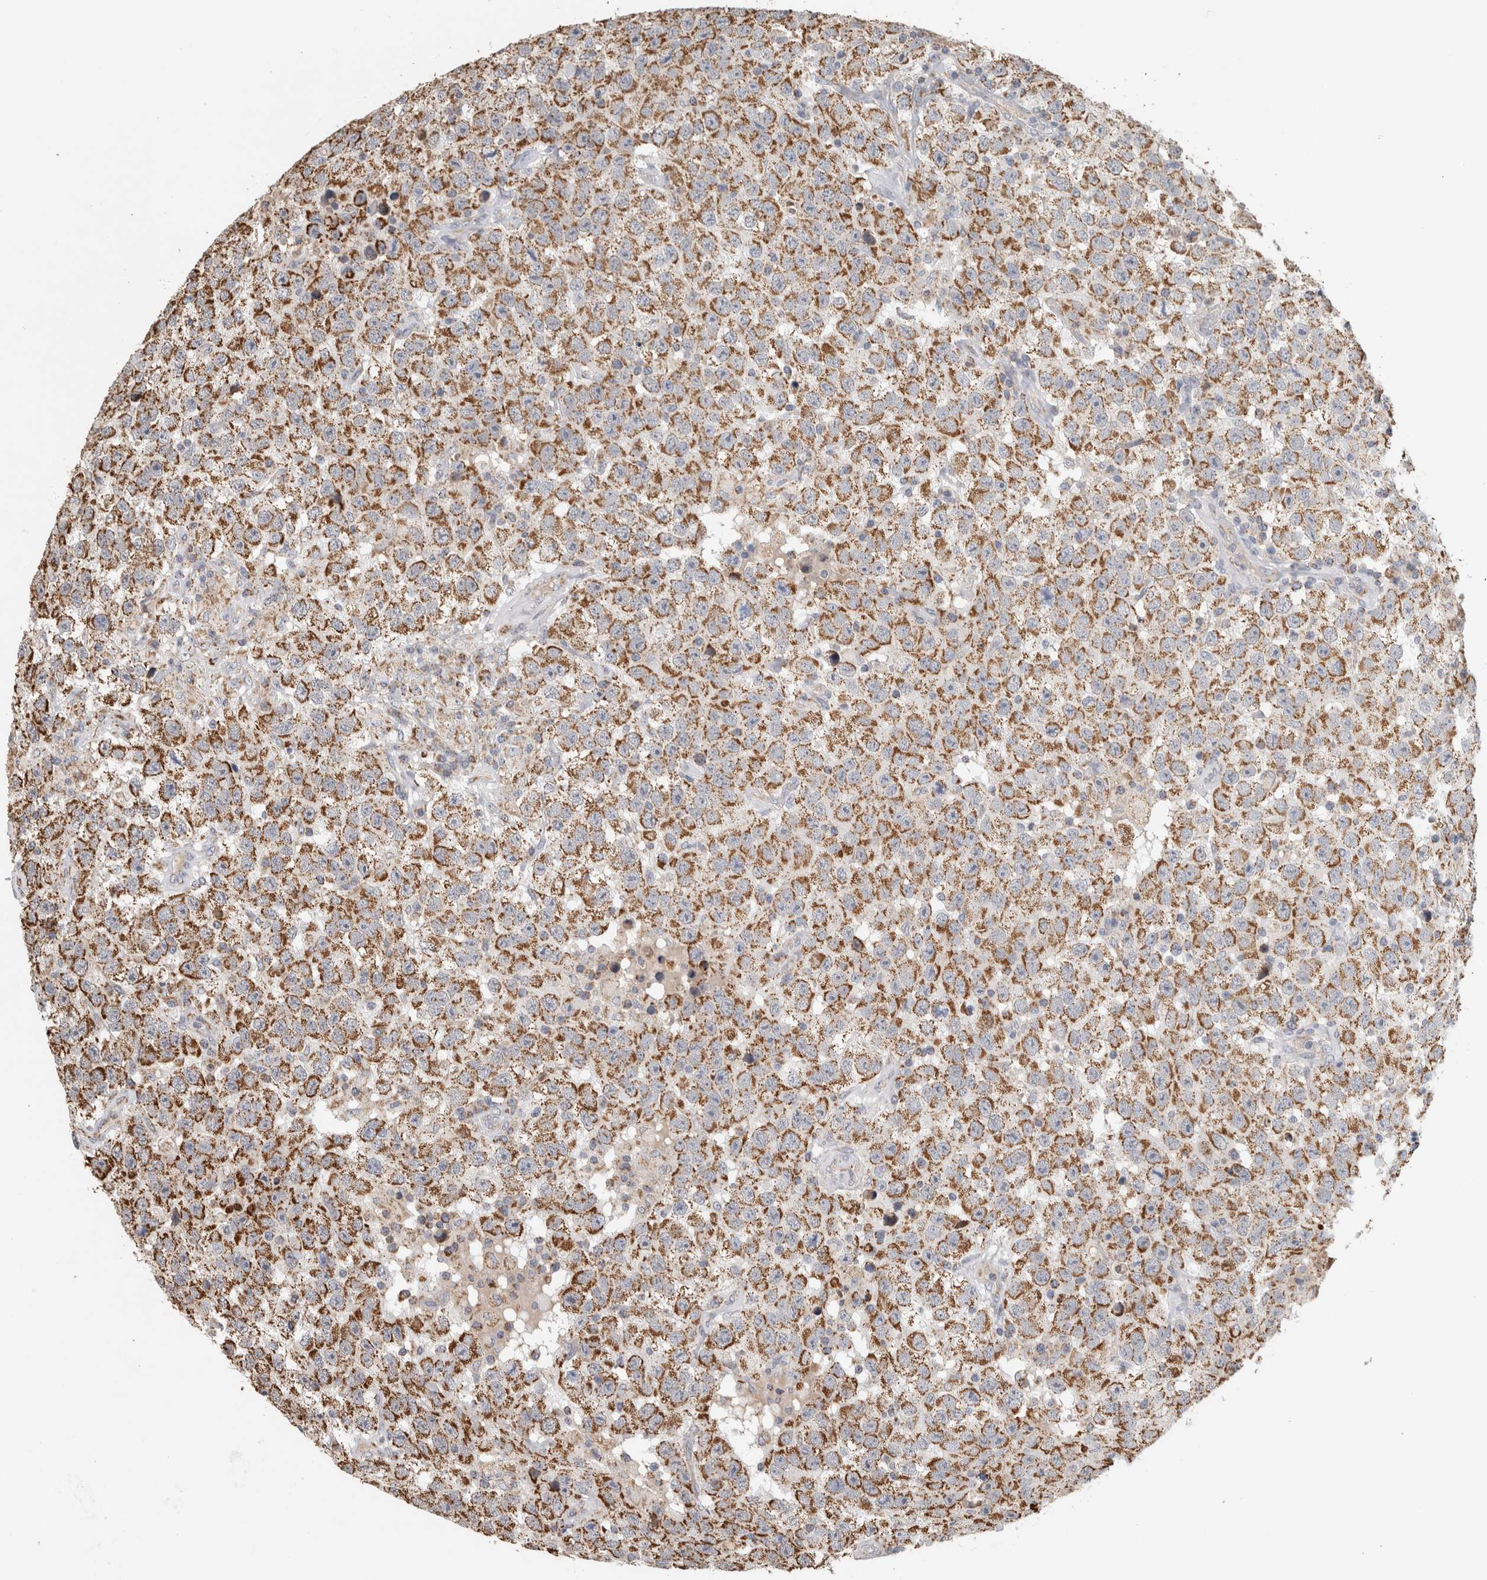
{"staining": {"intensity": "moderate", "quantity": ">75%", "location": "cytoplasmic/membranous"}, "tissue": "testis cancer", "cell_type": "Tumor cells", "image_type": "cancer", "snomed": [{"axis": "morphology", "description": "Seminoma, NOS"}, {"axis": "topography", "description": "Testis"}], "caption": "Seminoma (testis) stained for a protein (brown) reveals moderate cytoplasmic/membranous positive expression in approximately >75% of tumor cells.", "gene": "ST8SIA1", "patient": {"sex": "male", "age": 41}}